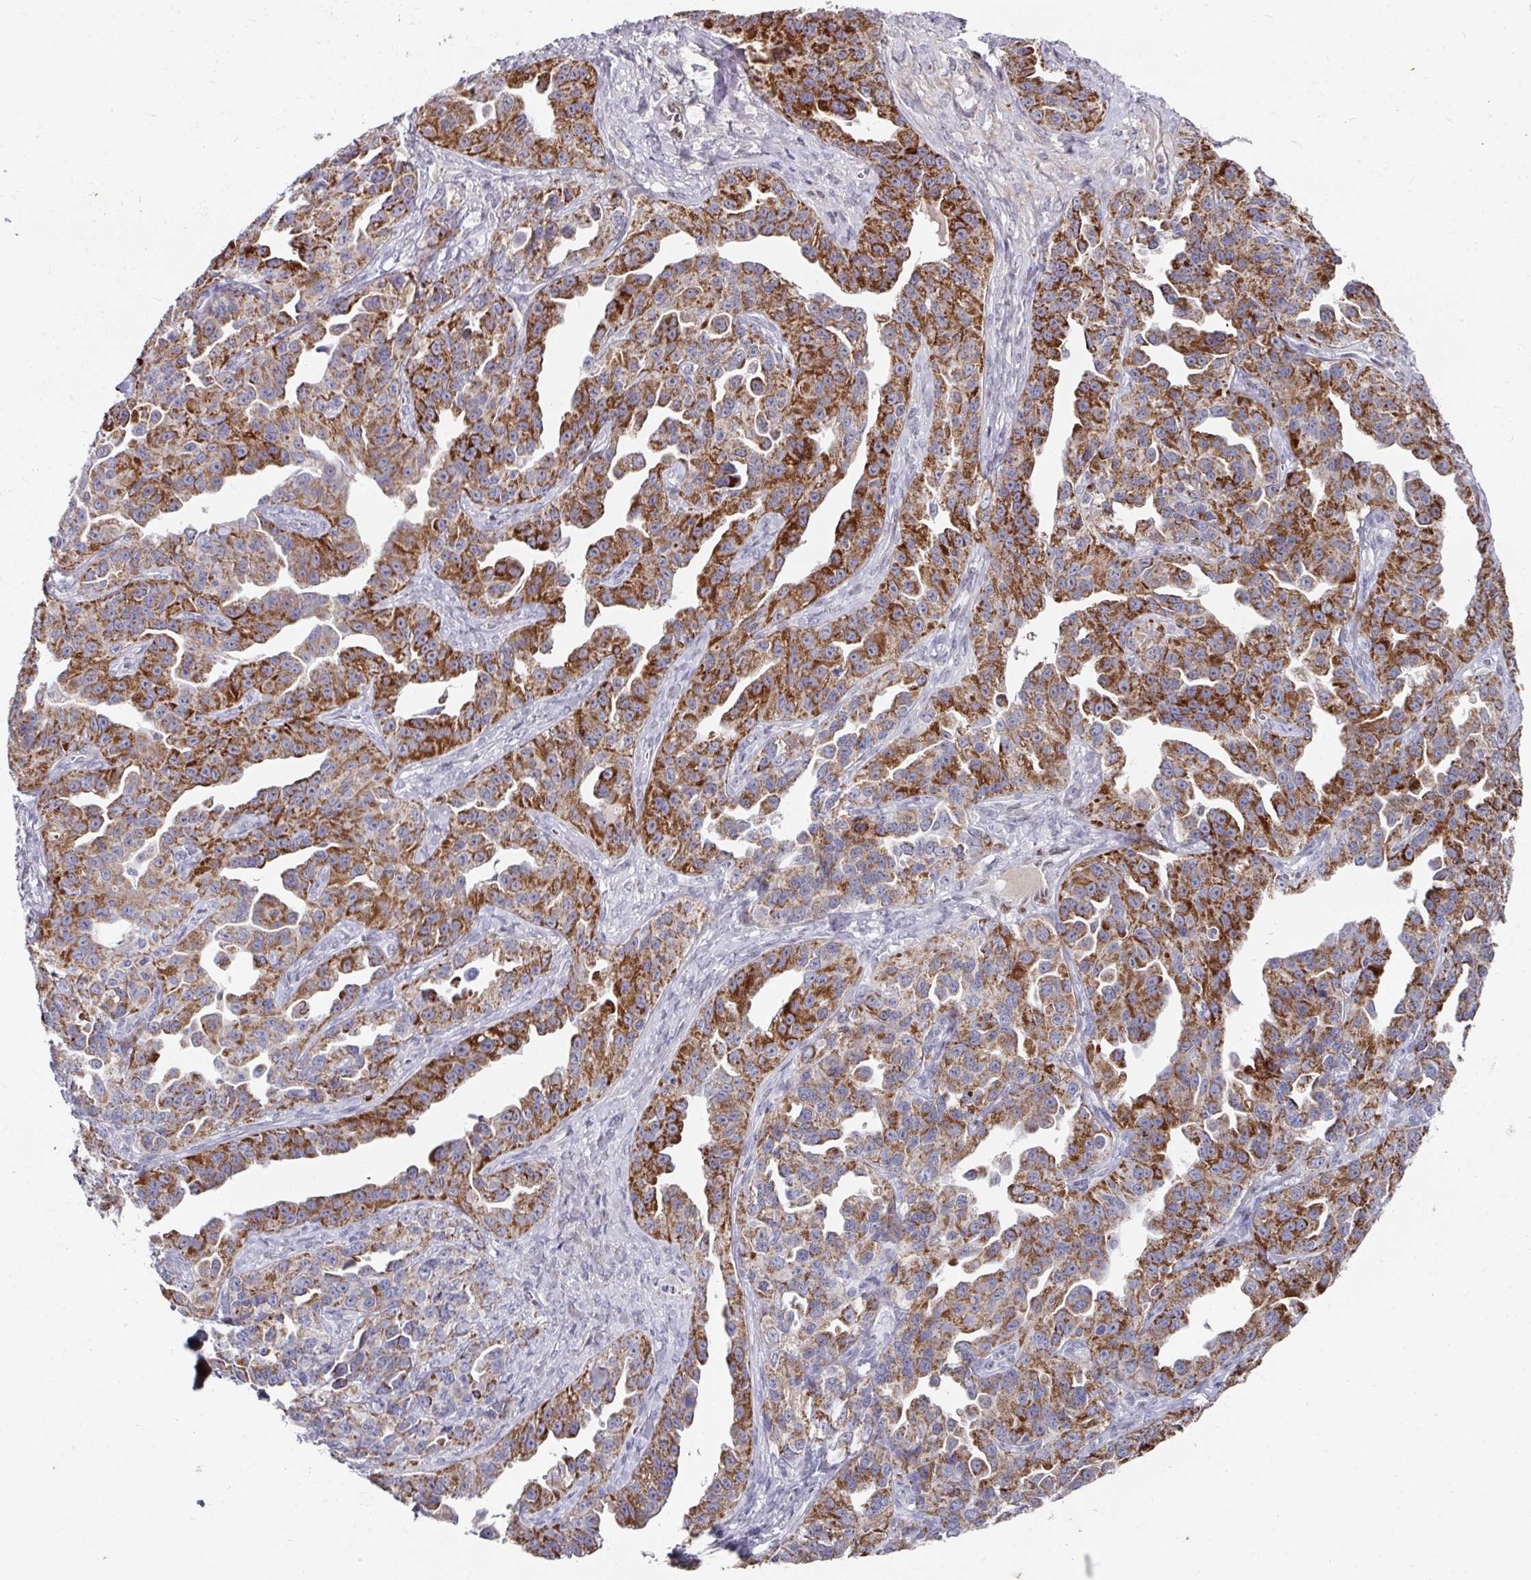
{"staining": {"intensity": "strong", "quantity": ">75%", "location": "cytoplasmic/membranous"}, "tissue": "ovarian cancer", "cell_type": "Tumor cells", "image_type": "cancer", "snomed": [{"axis": "morphology", "description": "Cystadenocarcinoma, serous, NOS"}, {"axis": "topography", "description": "Ovary"}], "caption": "The histopathology image demonstrates staining of serous cystadenocarcinoma (ovarian), revealing strong cytoplasmic/membranous protein expression (brown color) within tumor cells. (DAB (3,3'-diaminobenzidine) IHC, brown staining for protein, blue staining for nuclei).", "gene": "CBX7", "patient": {"sex": "female", "age": 75}}